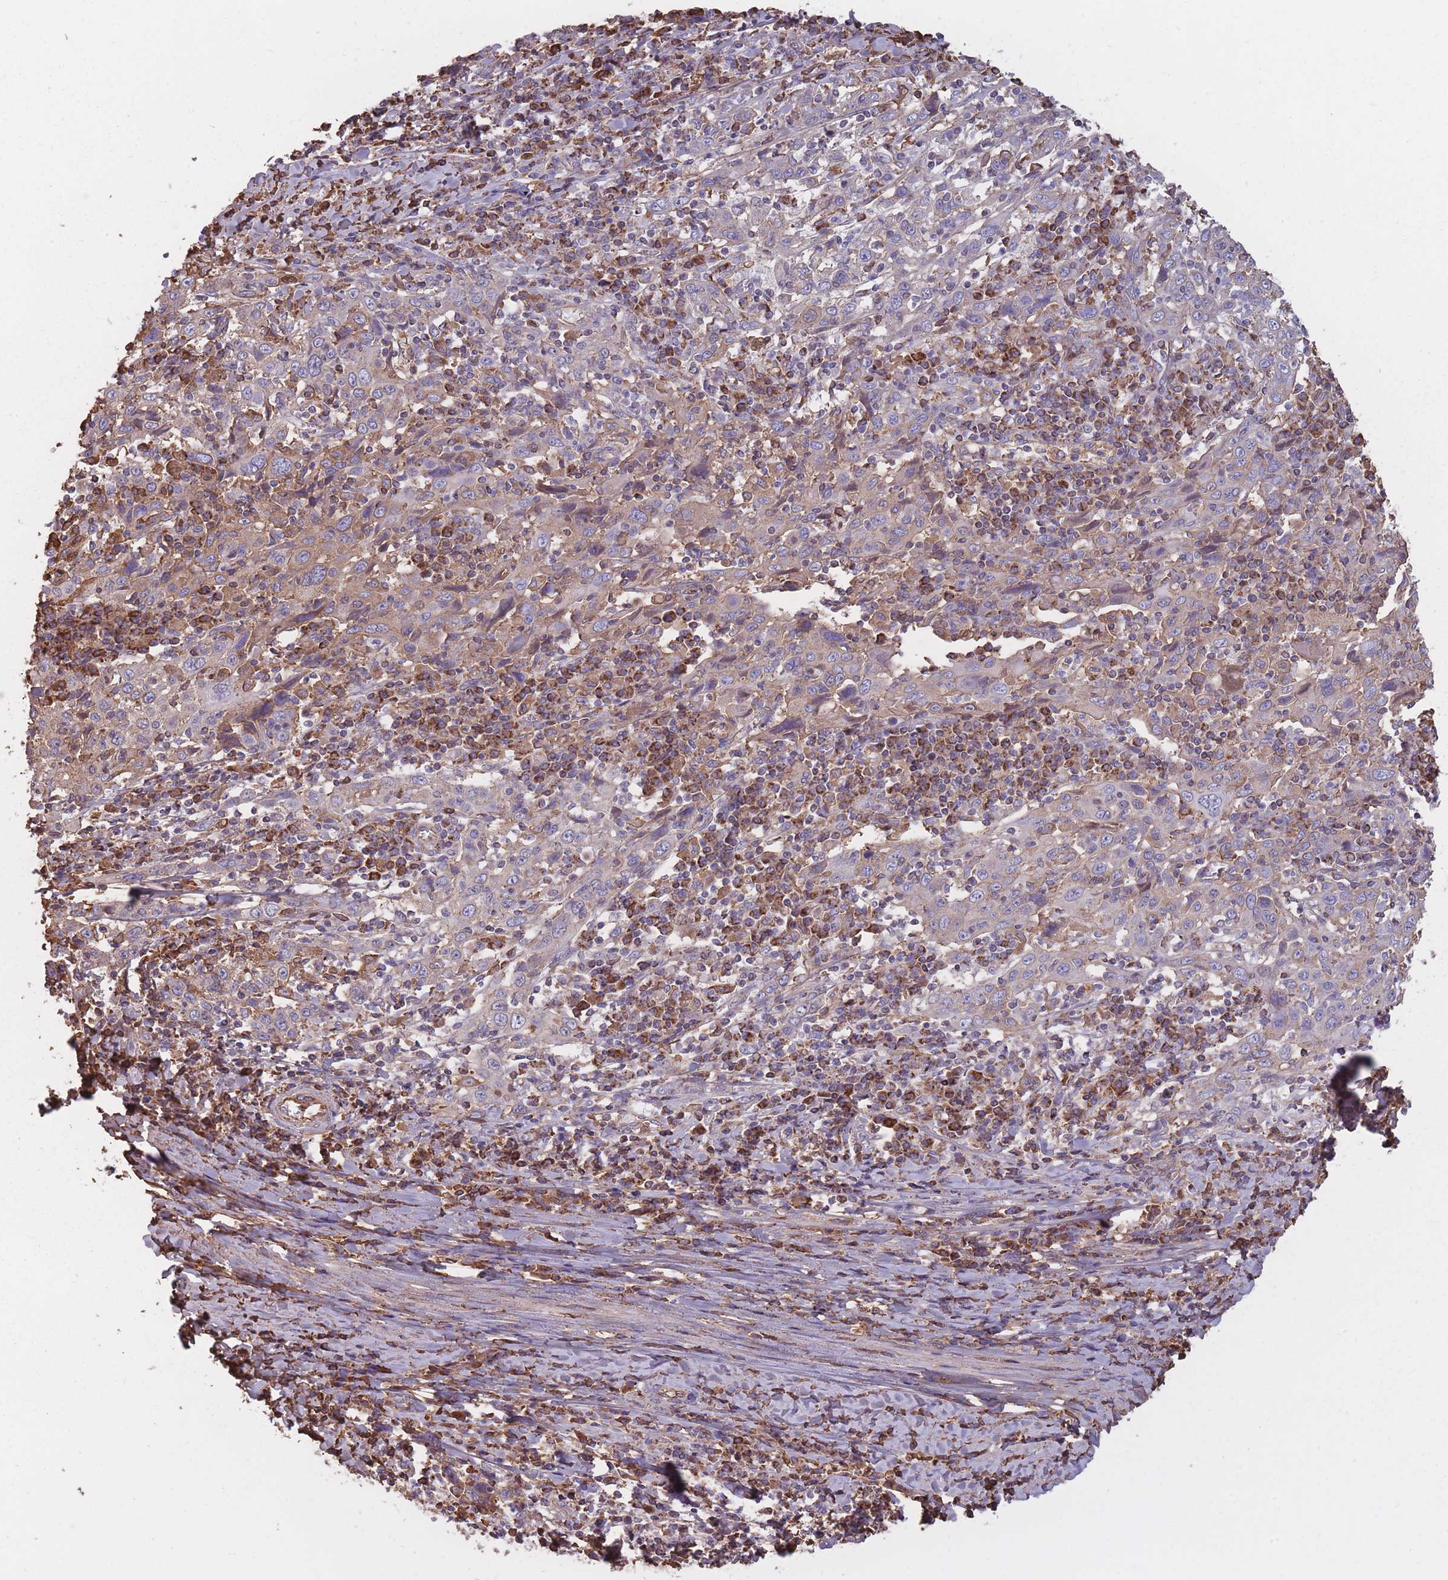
{"staining": {"intensity": "weak", "quantity": "25%-75%", "location": "cytoplasmic/membranous"}, "tissue": "cervical cancer", "cell_type": "Tumor cells", "image_type": "cancer", "snomed": [{"axis": "morphology", "description": "Squamous cell carcinoma, NOS"}, {"axis": "topography", "description": "Cervix"}], "caption": "Immunohistochemistry (IHC) photomicrograph of human cervical squamous cell carcinoma stained for a protein (brown), which exhibits low levels of weak cytoplasmic/membranous staining in approximately 25%-75% of tumor cells.", "gene": "KAT2A", "patient": {"sex": "female", "age": 46}}